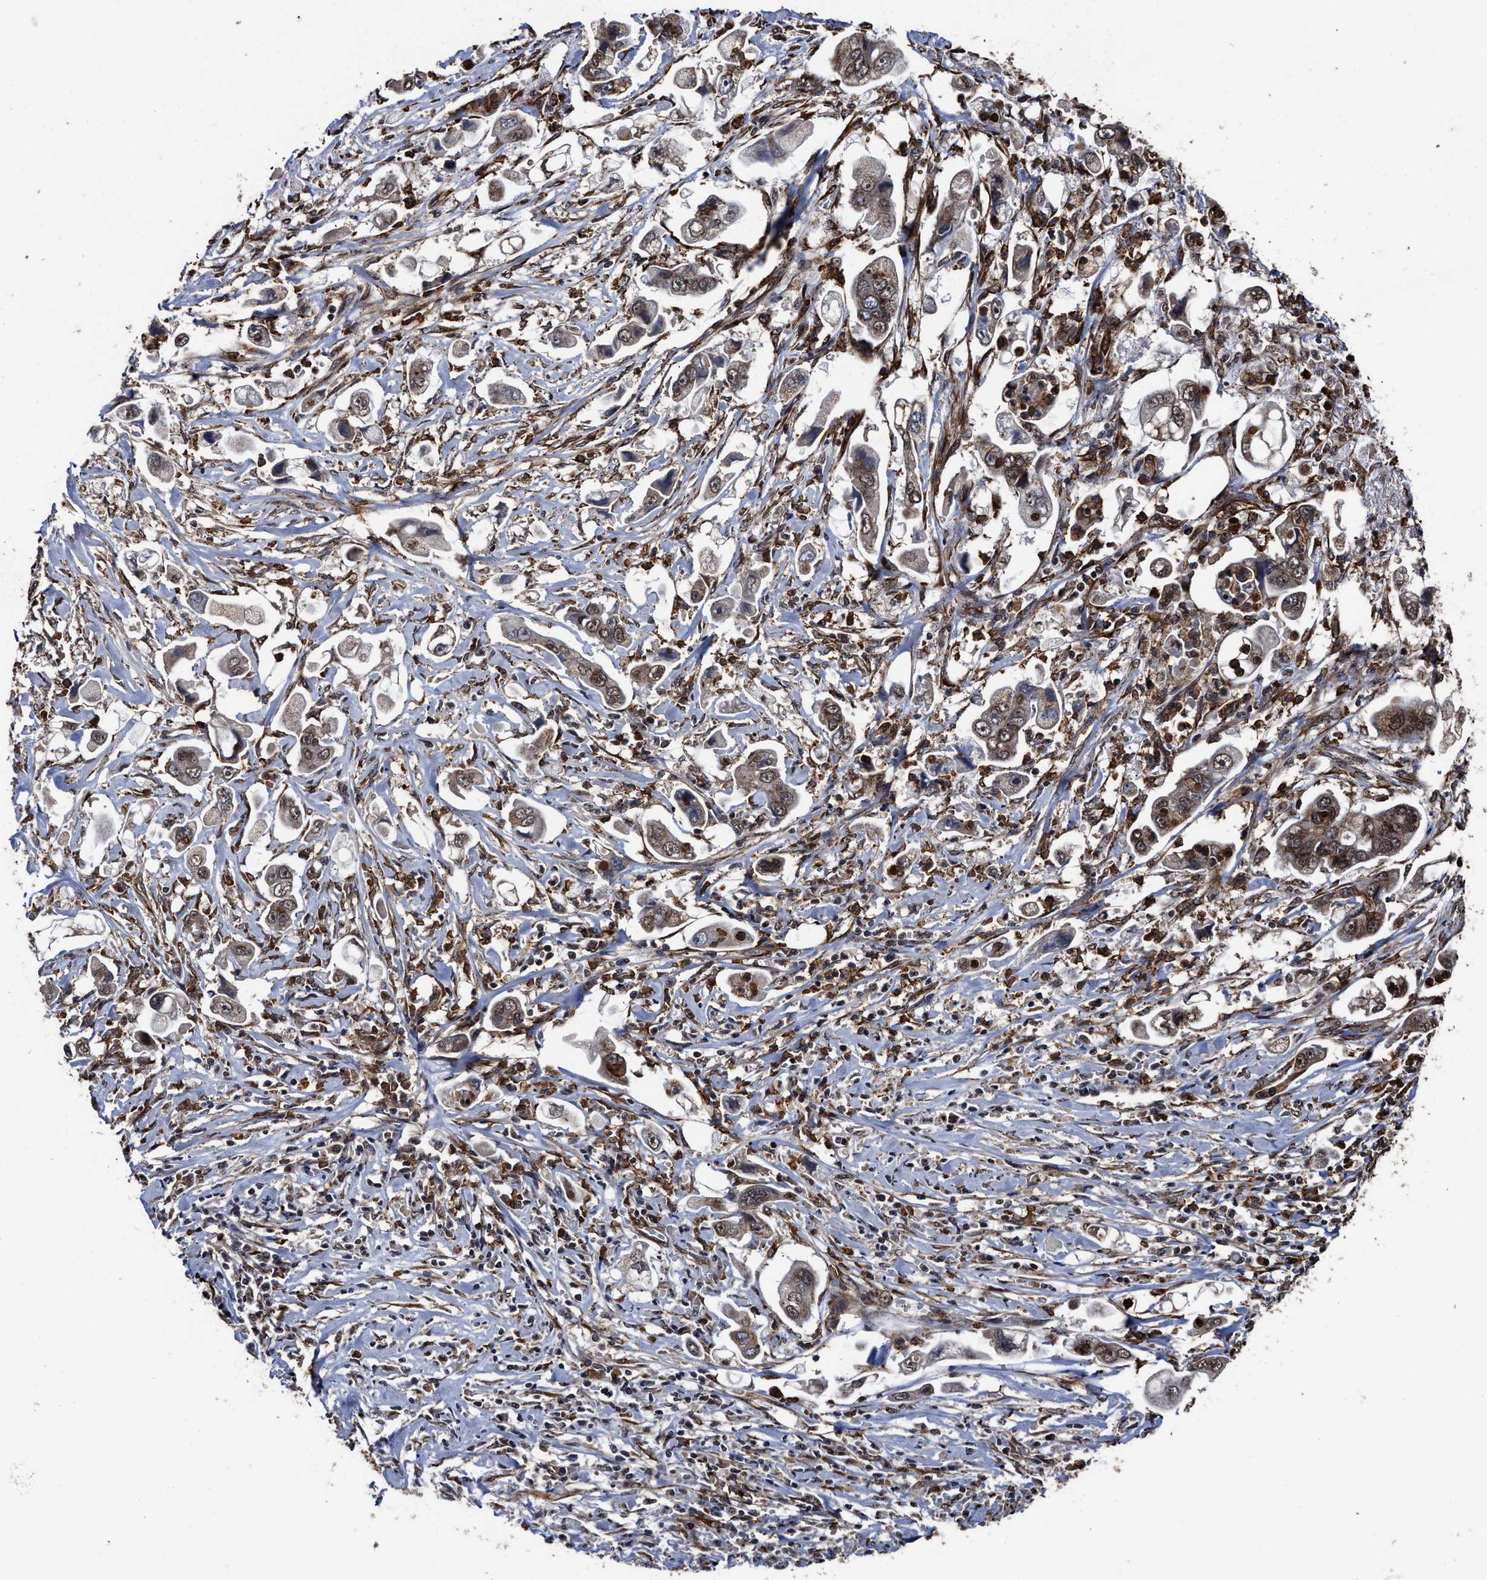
{"staining": {"intensity": "weak", "quantity": ">75%", "location": "cytoplasmic/membranous"}, "tissue": "stomach cancer", "cell_type": "Tumor cells", "image_type": "cancer", "snomed": [{"axis": "morphology", "description": "Adenocarcinoma, NOS"}, {"axis": "topography", "description": "Stomach"}], "caption": "Human stomach adenocarcinoma stained with a brown dye exhibits weak cytoplasmic/membranous positive positivity in about >75% of tumor cells.", "gene": "SEPTIN2", "patient": {"sex": "male", "age": 62}}